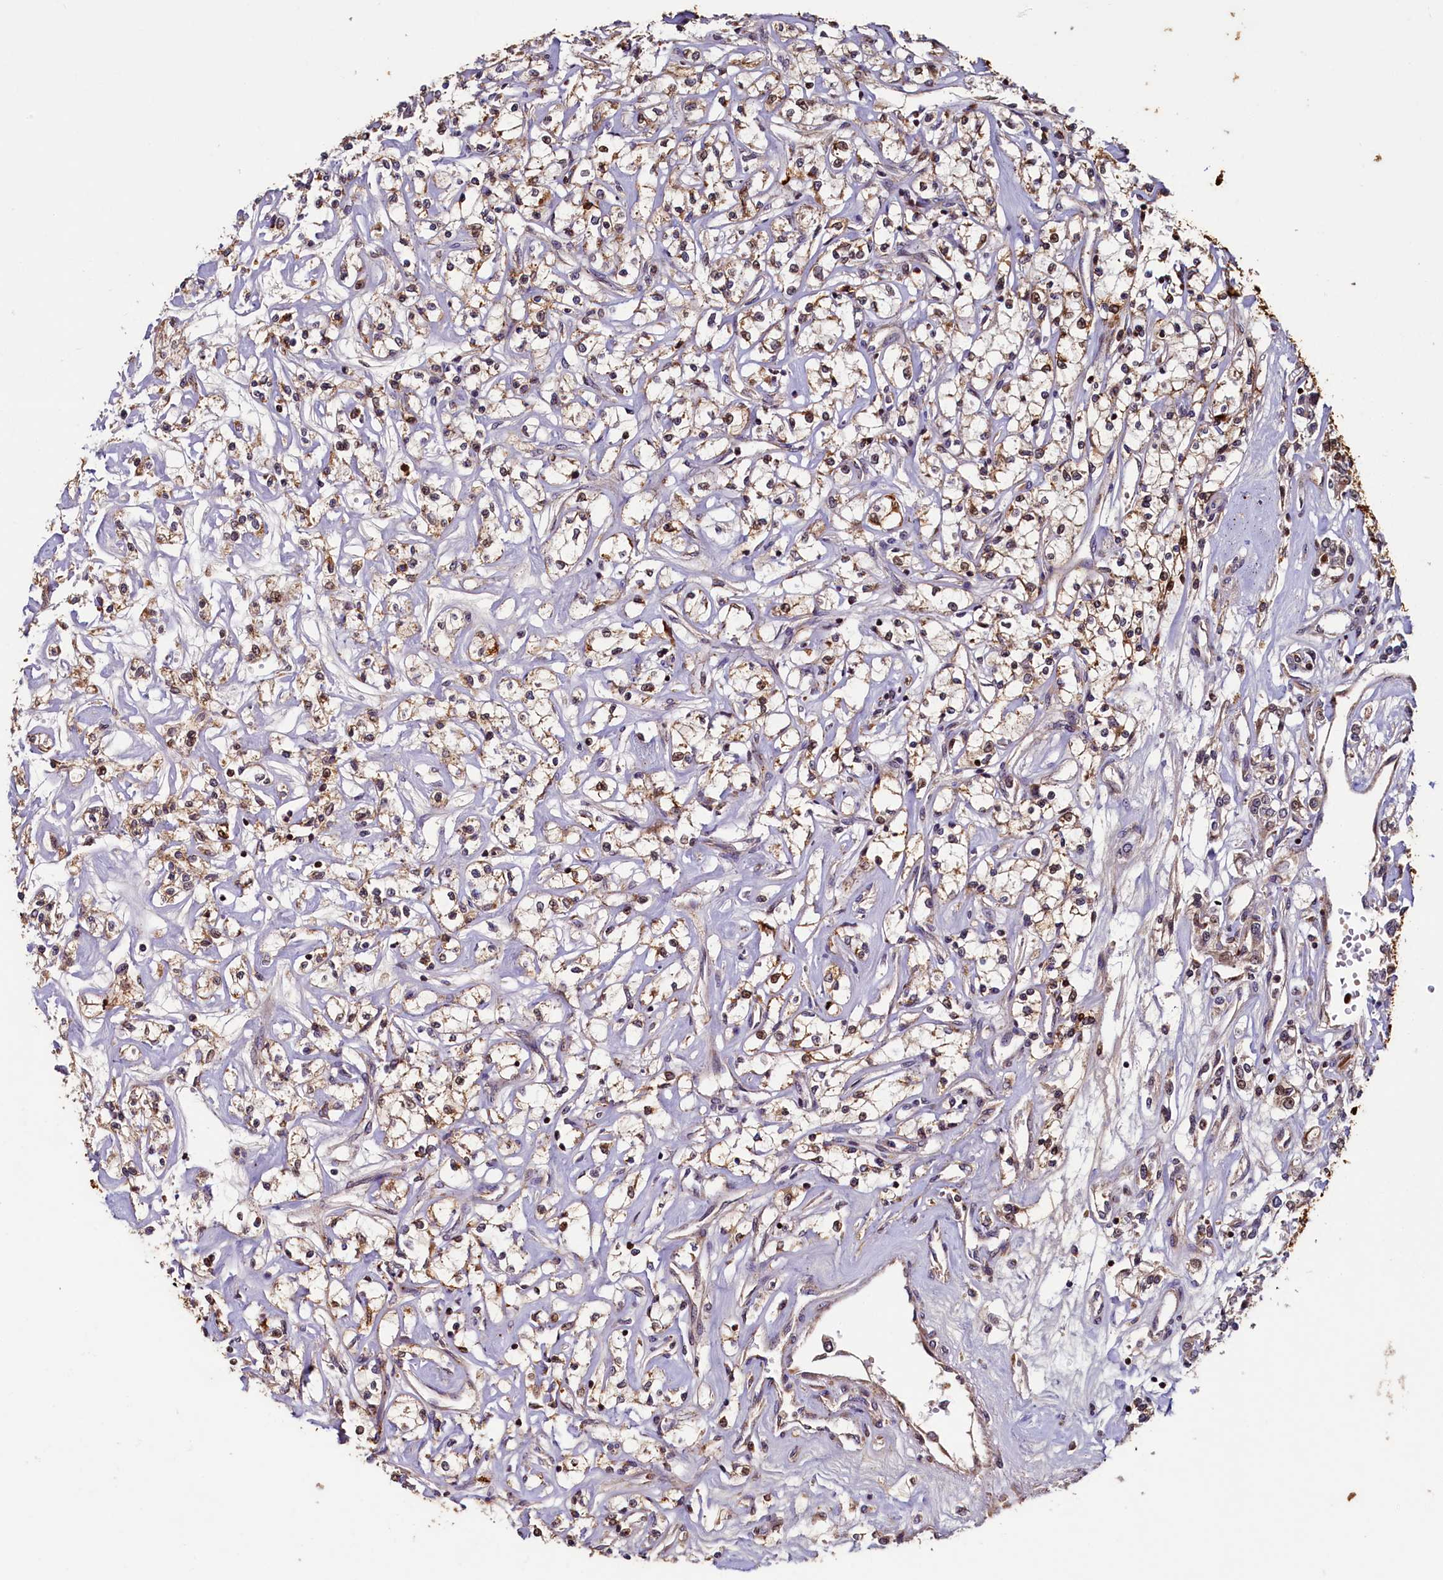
{"staining": {"intensity": "moderate", "quantity": "25%-75%", "location": "cytoplasmic/membranous,nuclear"}, "tissue": "renal cancer", "cell_type": "Tumor cells", "image_type": "cancer", "snomed": [{"axis": "morphology", "description": "Adenocarcinoma, NOS"}, {"axis": "topography", "description": "Kidney"}], "caption": "Renal cancer stained with a protein marker demonstrates moderate staining in tumor cells.", "gene": "NCKAP5L", "patient": {"sex": "female", "age": 59}}